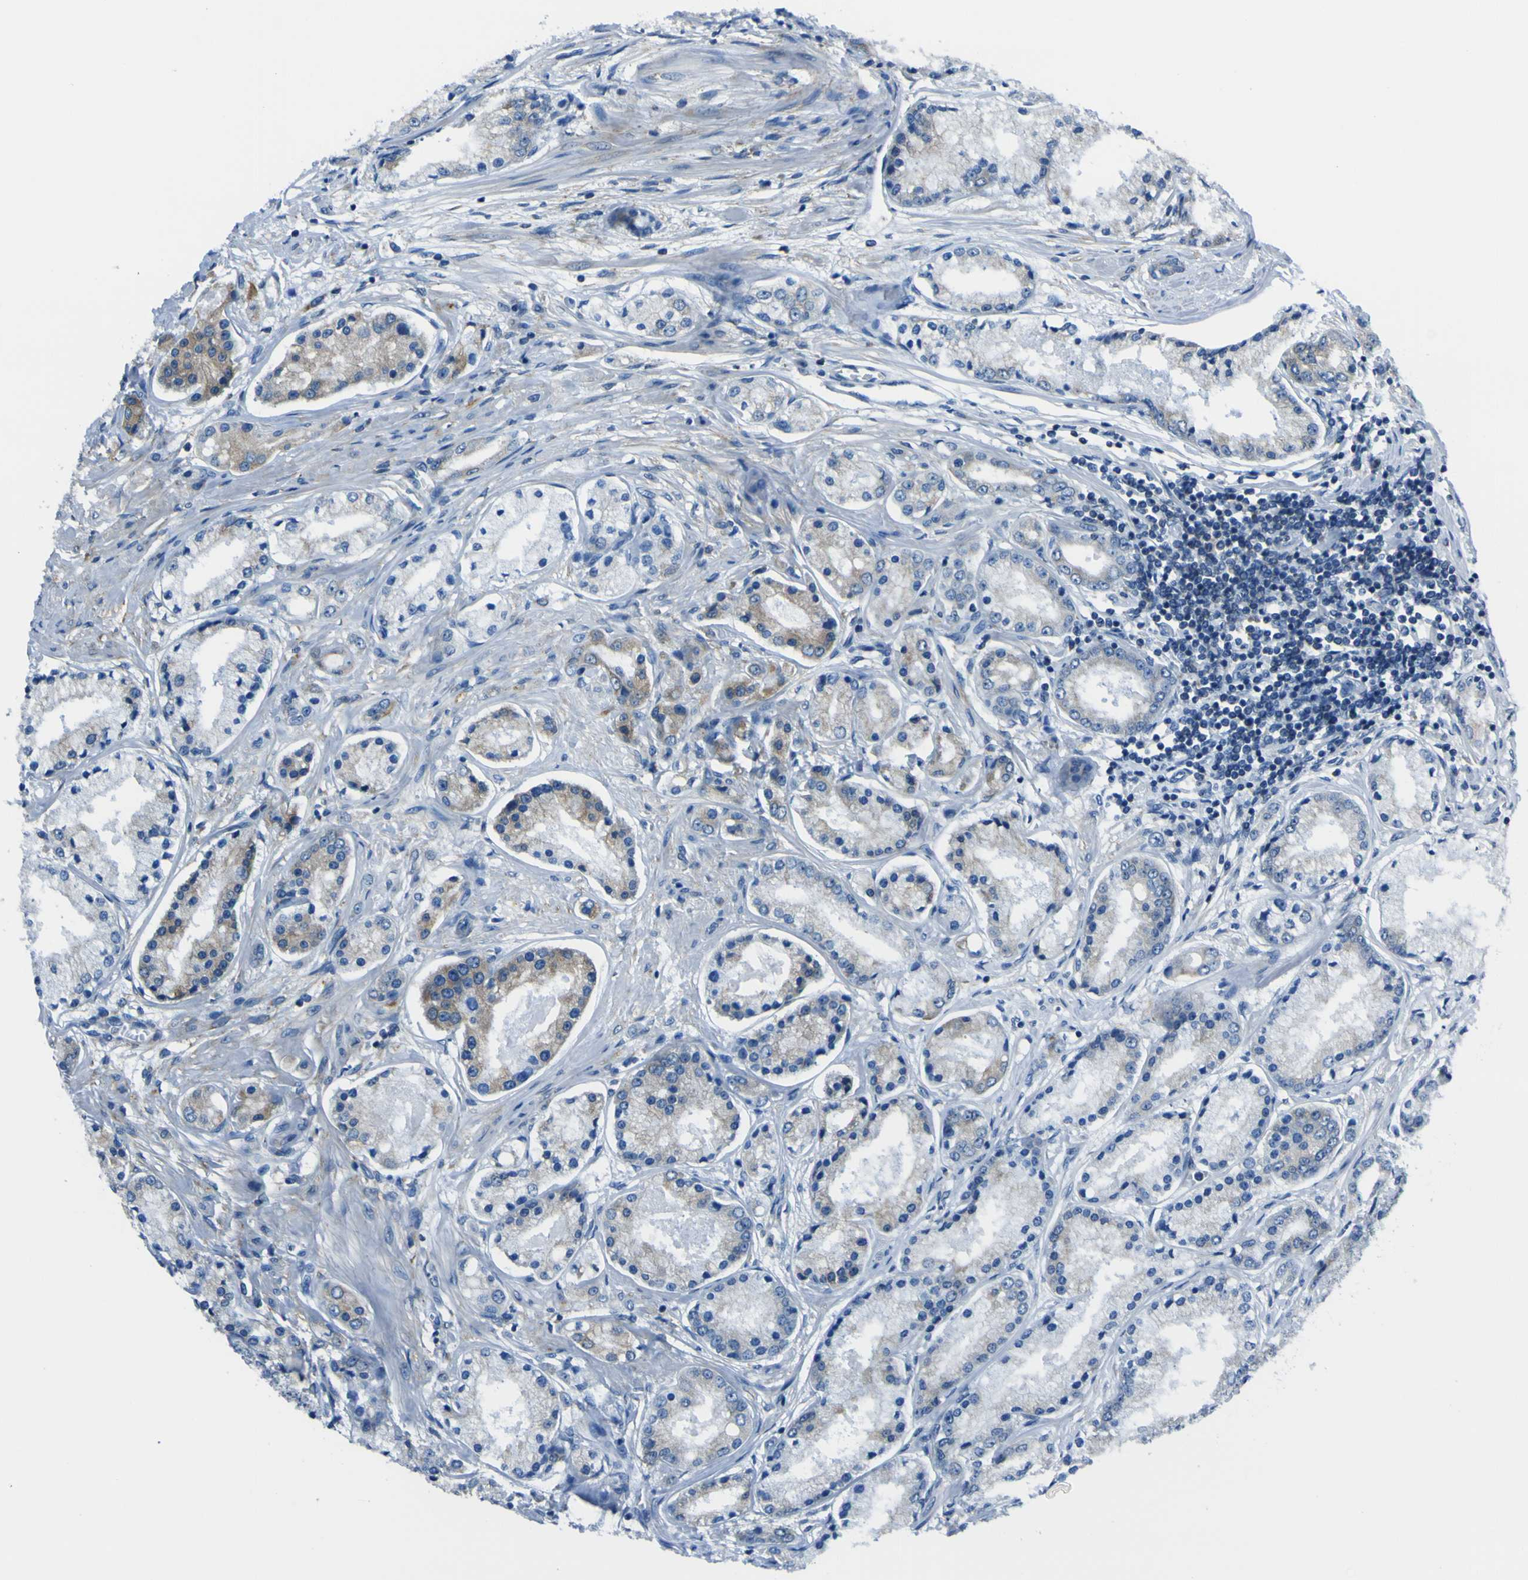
{"staining": {"intensity": "moderate", "quantity": "<25%", "location": "cytoplasmic/membranous"}, "tissue": "prostate cancer", "cell_type": "Tumor cells", "image_type": "cancer", "snomed": [{"axis": "morphology", "description": "Adenocarcinoma, High grade"}, {"axis": "topography", "description": "Prostate"}], "caption": "Tumor cells show moderate cytoplasmic/membranous staining in about <25% of cells in adenocarcinoma (high-grade) (prostate).", "gene": "STIM1", "patient": {"sex": "male", "age": 59}}